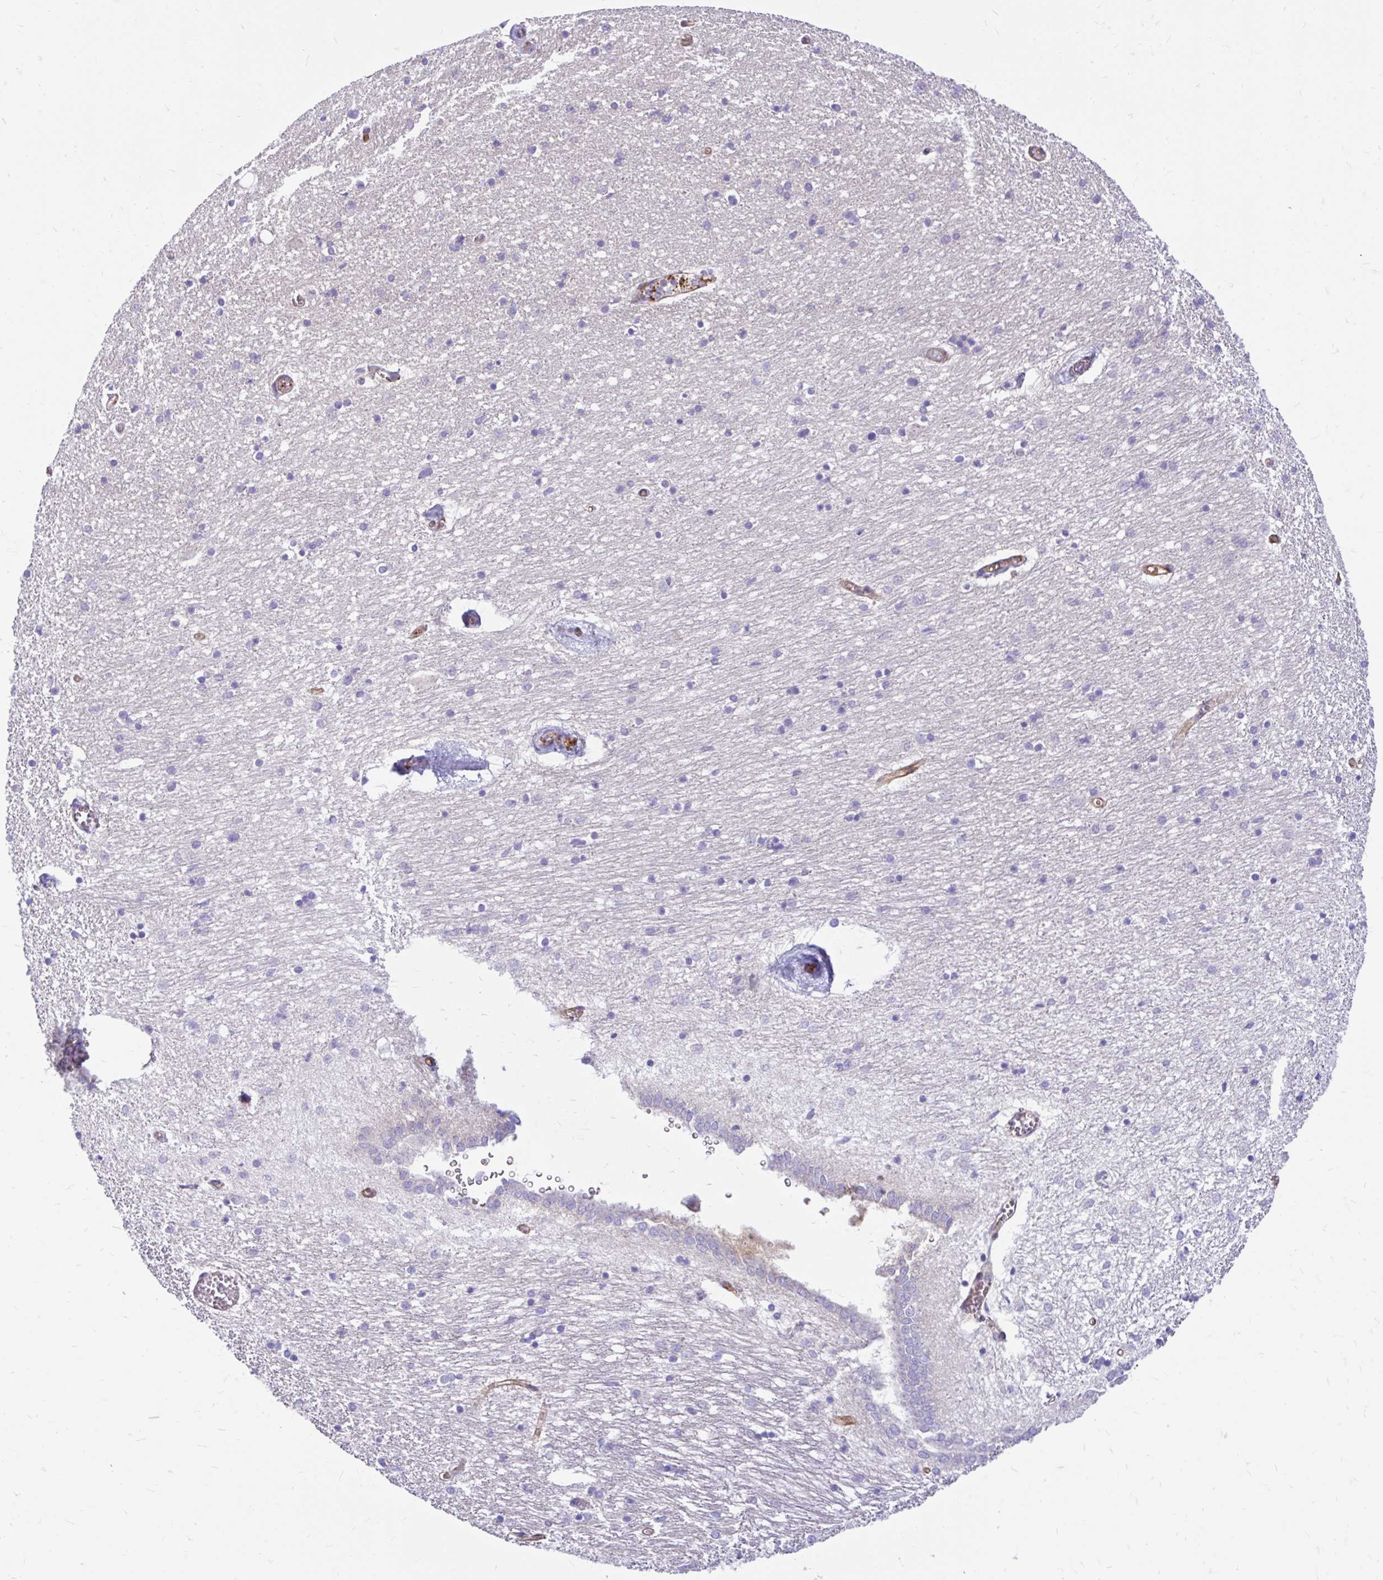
{"staining": {"intensity": "negative", "quantity": "none", "location": "none"}, "tissue": "caudate", "cell_type": "Glial cells", "image_type": "normal", "snomed": [{"axis": "morphology", "description": "Normal tissue, NOS"}, {"axis": "topography", "description": "Lateral ventricle wall"}, {"axis": "topography", "description": "Hippocampus"}], "caption": "Immunohistochemical staining of unremarkable human caudate shows no significant staining in glial cells.", "gene": "ESPNL", "patient": {"sex": "female", "age": 63}}